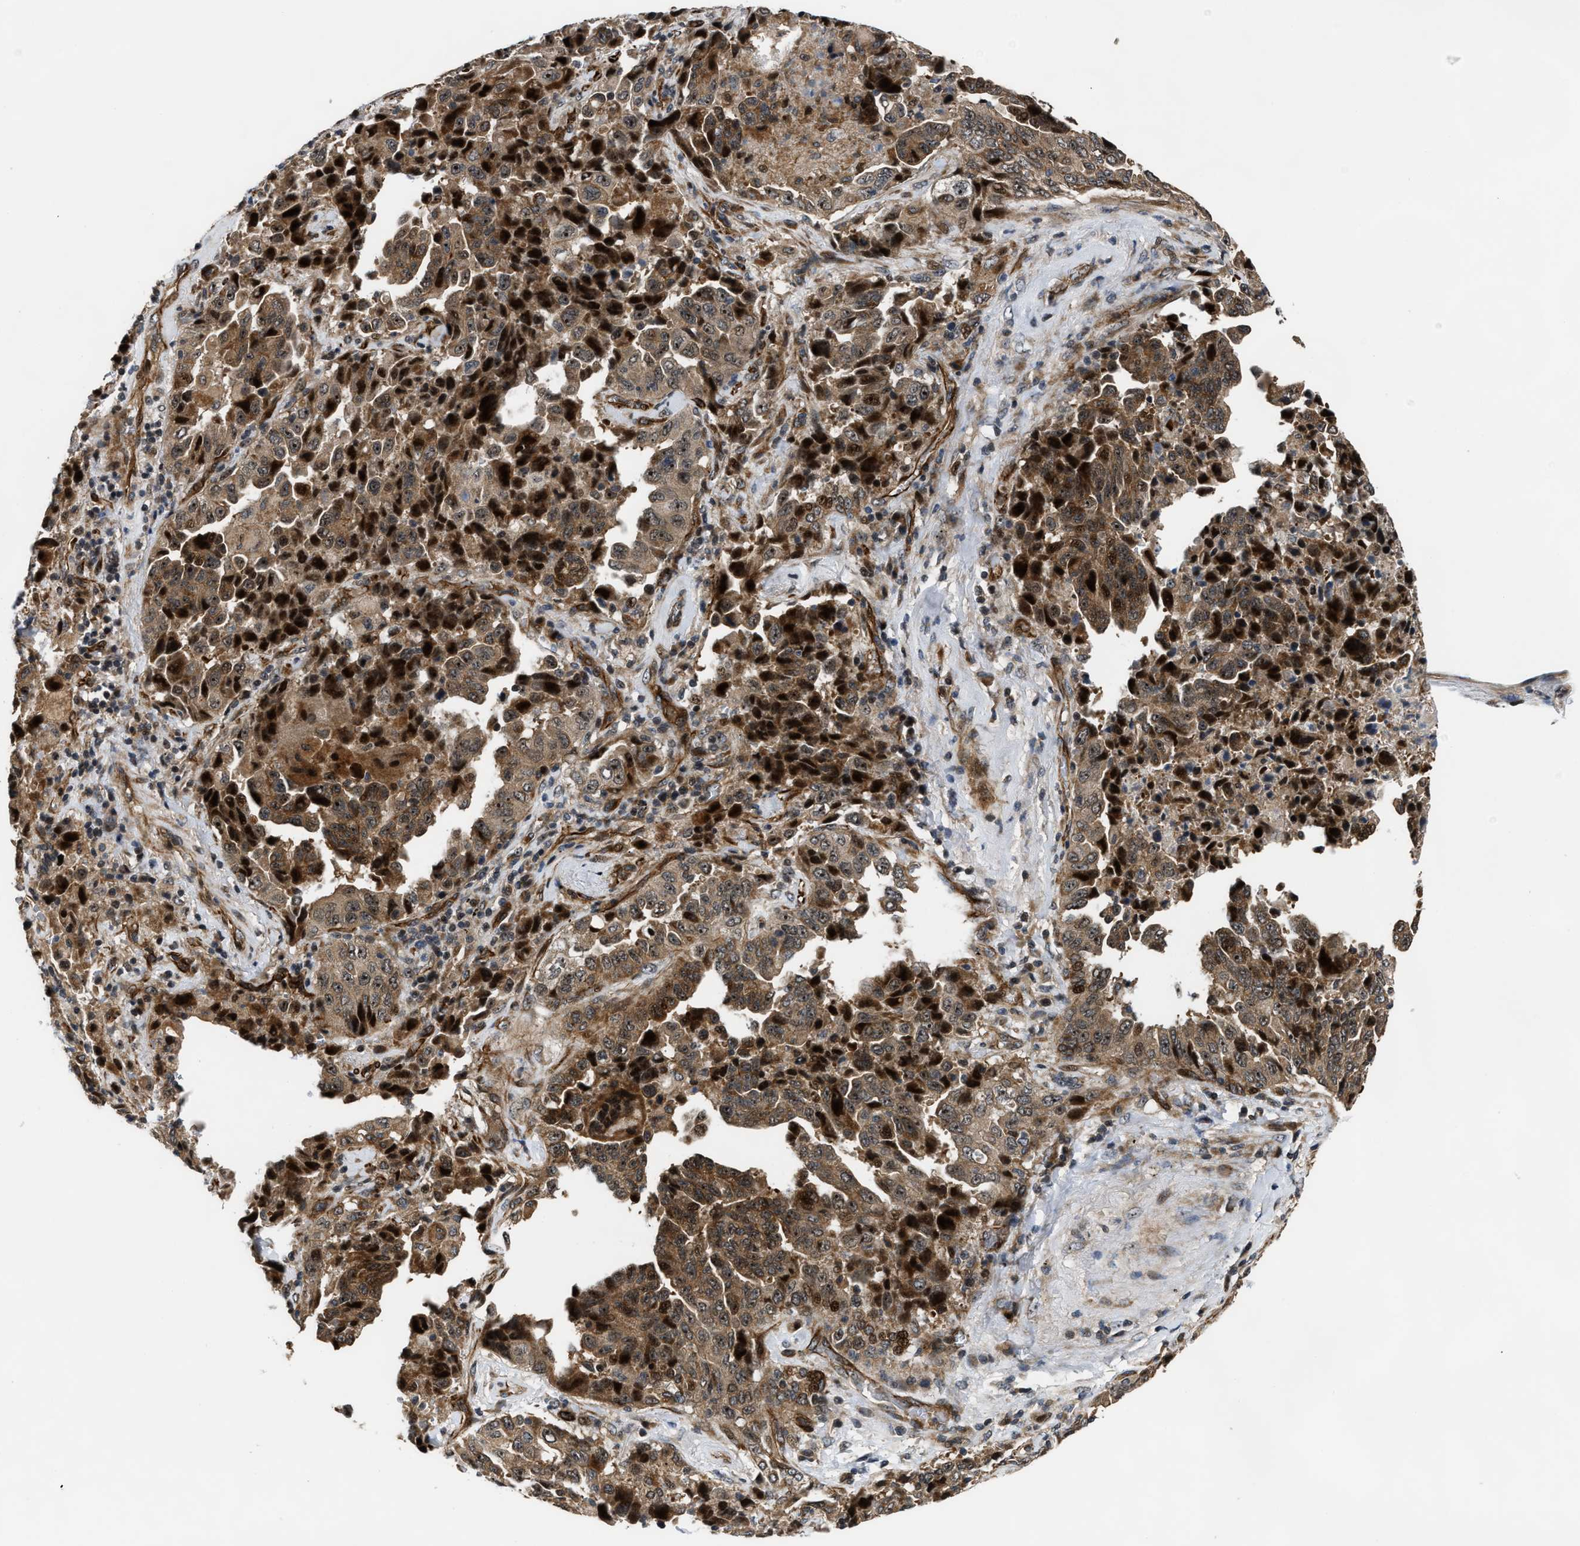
{"staining": {"intensity": "moderate", "quantity": ">75%", "location": "cytoplasmic/membranous,nuclear"}, "tissue": "lung cancer", "cell_type": "Tumor cells", "image_type": "cancer", "snomed": [{"axis": "morphology", "description": "Adenocarcinoma, NOS"}, {"axis": "topography", "description": "Lung"}], "caption": "Immunohistochemistry (IHC) of lung cancer exhibits medium levels of moderate cytoplasmic/membranous and nuclear positivity in approximately >75% of tumor cells.", "gene": "ALDH3A2", "patient": {"sex": "female", "age": 51}}